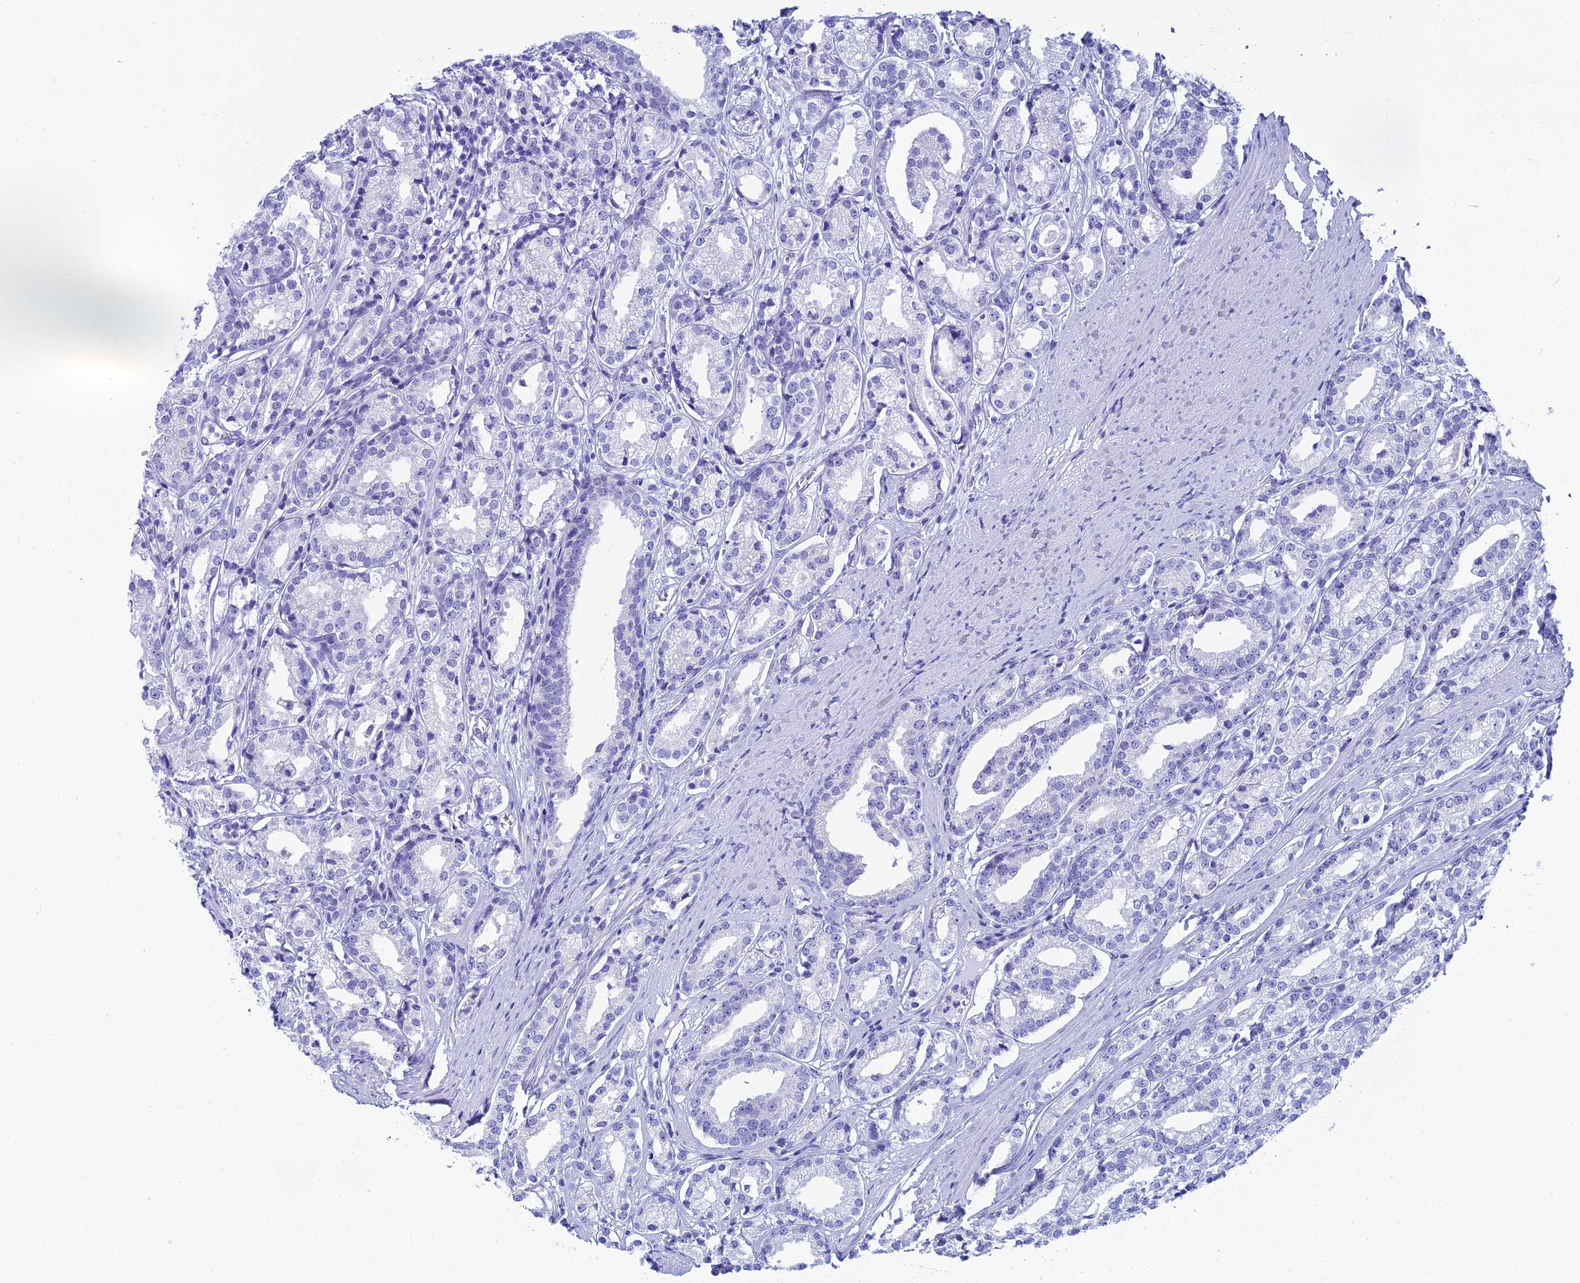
{"staining": {"intensity": "negative", "quantity": "none", "location": "none"}, "tissue": "prostate cancer", "cell_type": "Tumor cells", "image_type": "cancer", "snomed": [{"axis": "morphology", "description": "Adenocarcinoma, High grade"}, {"axis": "topography", "description": "Prostate"}], "caption": "Tumor cells are negative for protein expression in human adenocarcinoma (high-grade) (prostate).", "gene": "REEP4", "patient": {"sex": "male", "age": 69}}